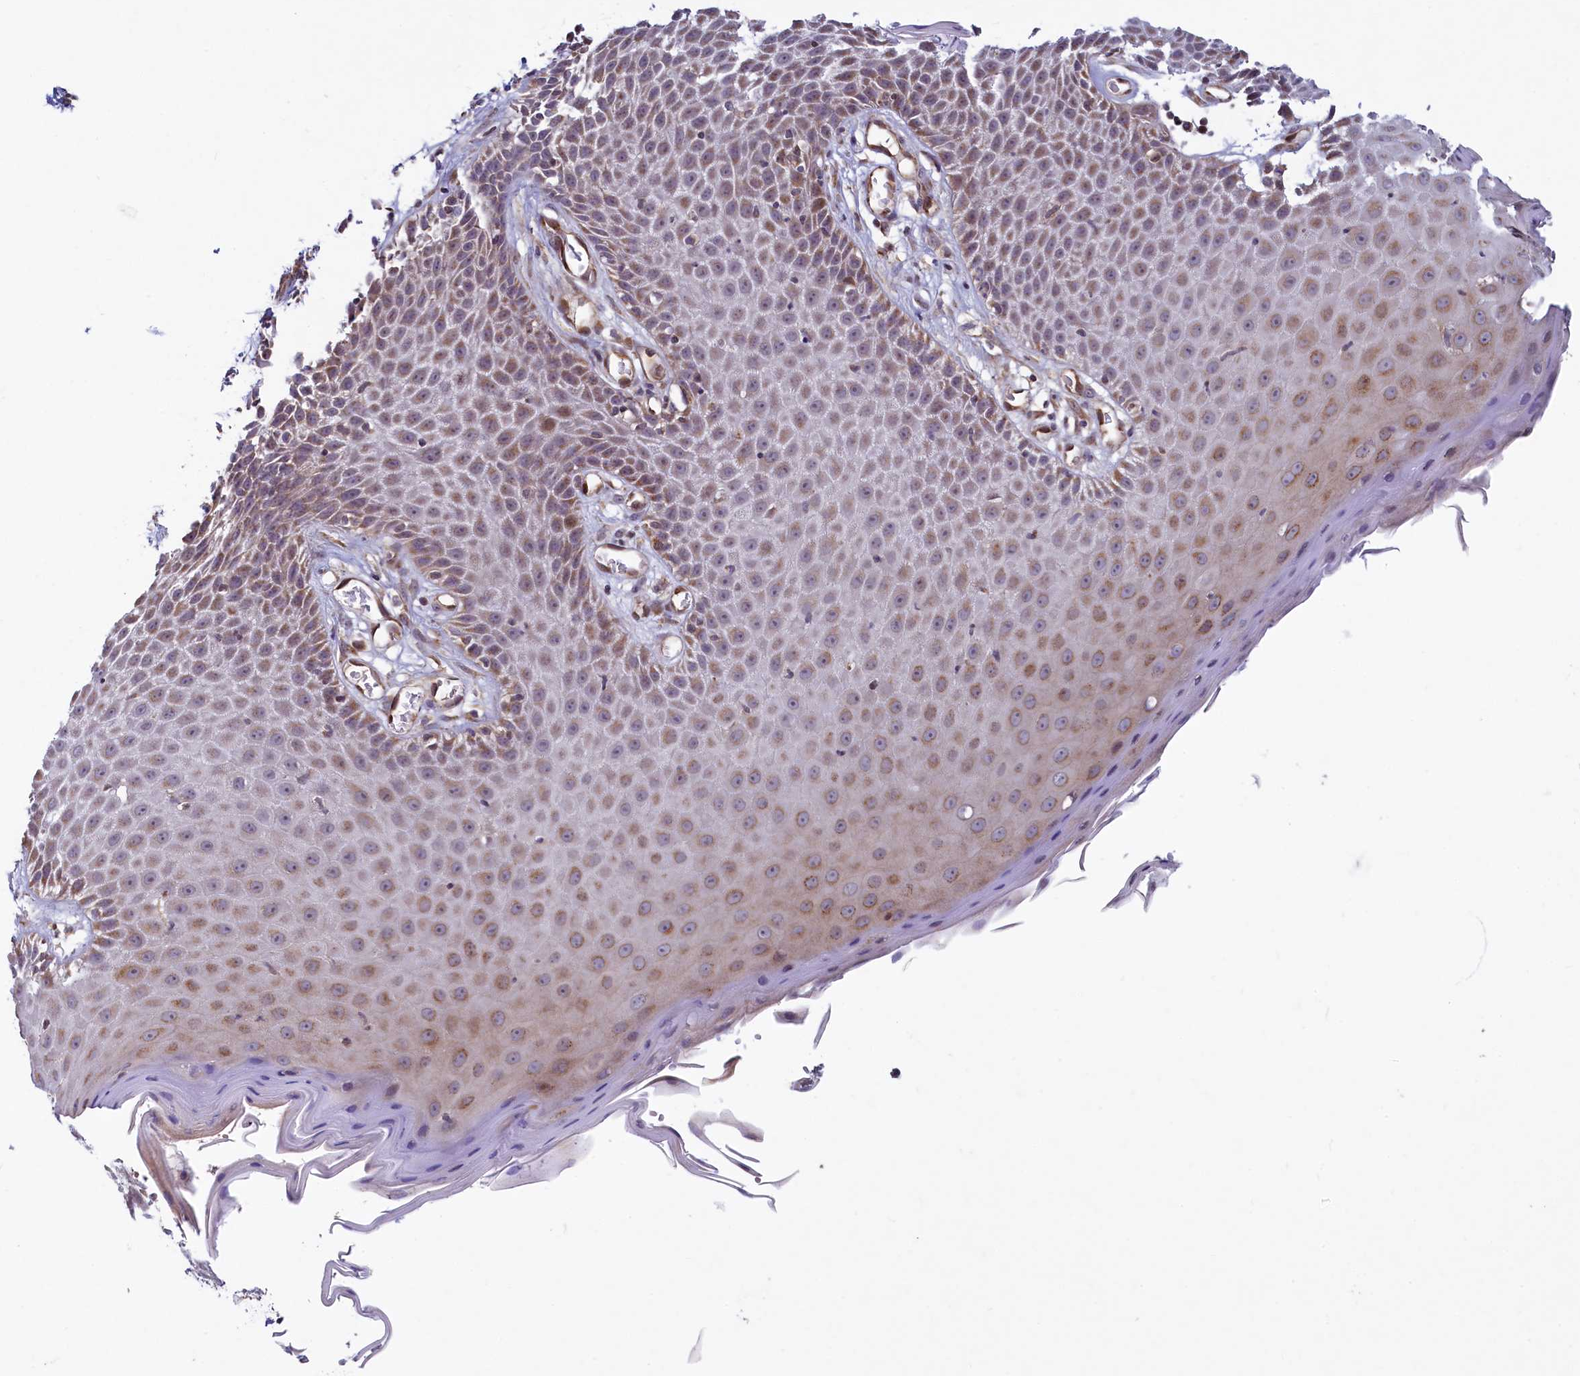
{"staining": {"intensity": "moderate", "quantity": ">75%", "location": "cytoplasmic/membranous"}, "tissue": "skin", "cell_type": "Epidermal cells", "image_type": "normal", "snomed": [{"axis": "morphology", "description": "Normal tissue, NOS"}, {"axis": "topography", "description": "Vulva"}], "caption": "IHC staining of normal skin, which exhibits medium levels of moderate cytoplasmic/membranous positivity in about >75% of epidermal cells indicating moderate cytoplasmic/membranous protein staining. The staining was performed using DAB (brown) for protein detection and nuclei were counterstained in hematoxylin (blue).", "gene": "ZNF577", "patient": {"sex": "female", "age": 68}}